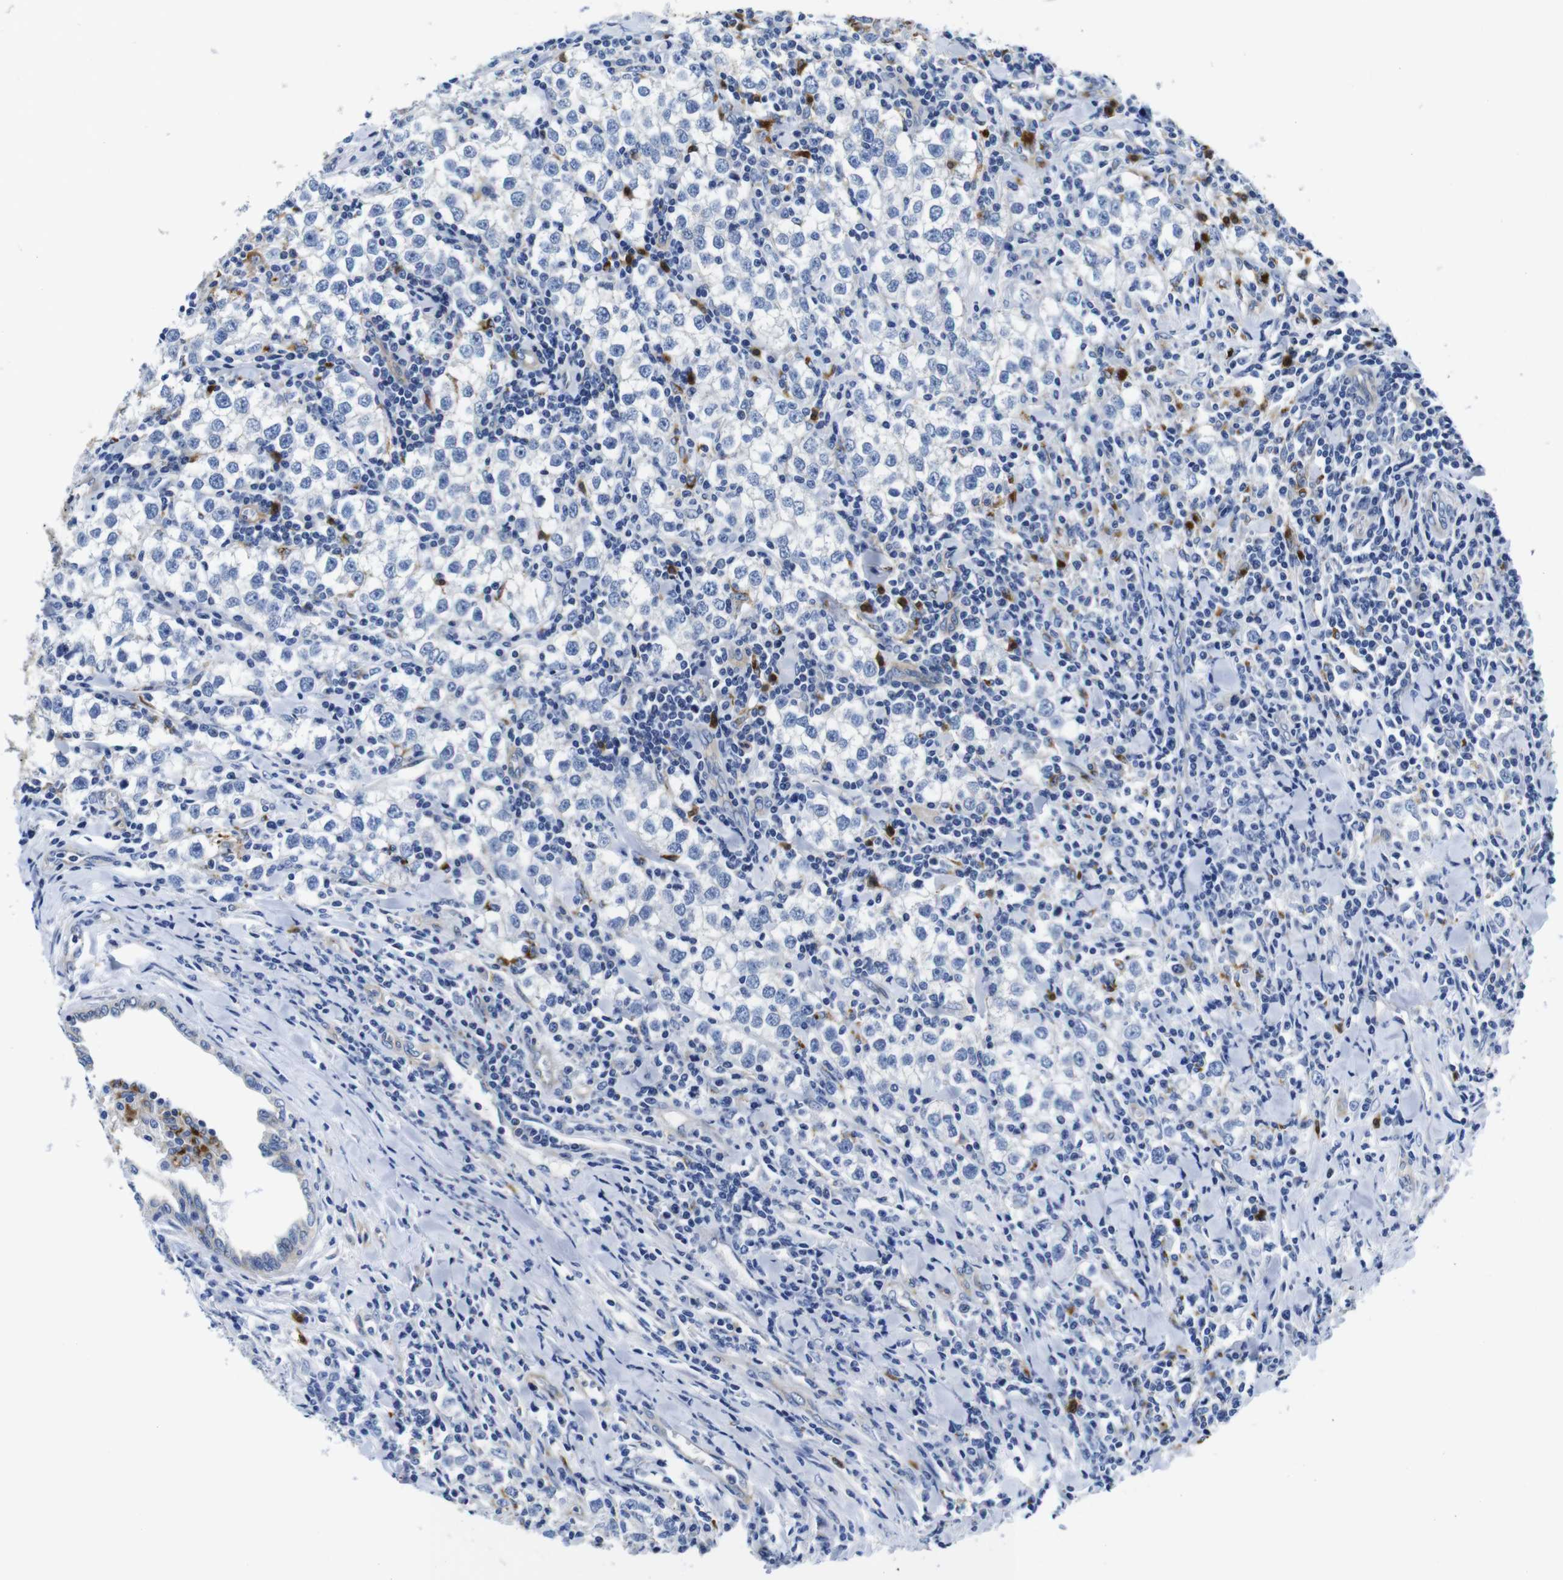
{"staining": {"intensity": "negative", "quantity": "none", "location": "none"}, "tissue": "testis cancer", "cell_type": "Tumor cells", "image_type": "cancer", "snomed": [{"axis": "morphology", "description": "Seminoma, NOS"}, {"axis": "morphology", "description": "Carcinoma, Embryonal, NOS"}, {"axis": "topography", "description": "Testis"}], "caption": "Seminoma (testis) was stained to show a protein in brown. There is no significant positivity in tumor cells.", "gene": "GIMAP2", "patient": {"sex": "male", "age": 36}}